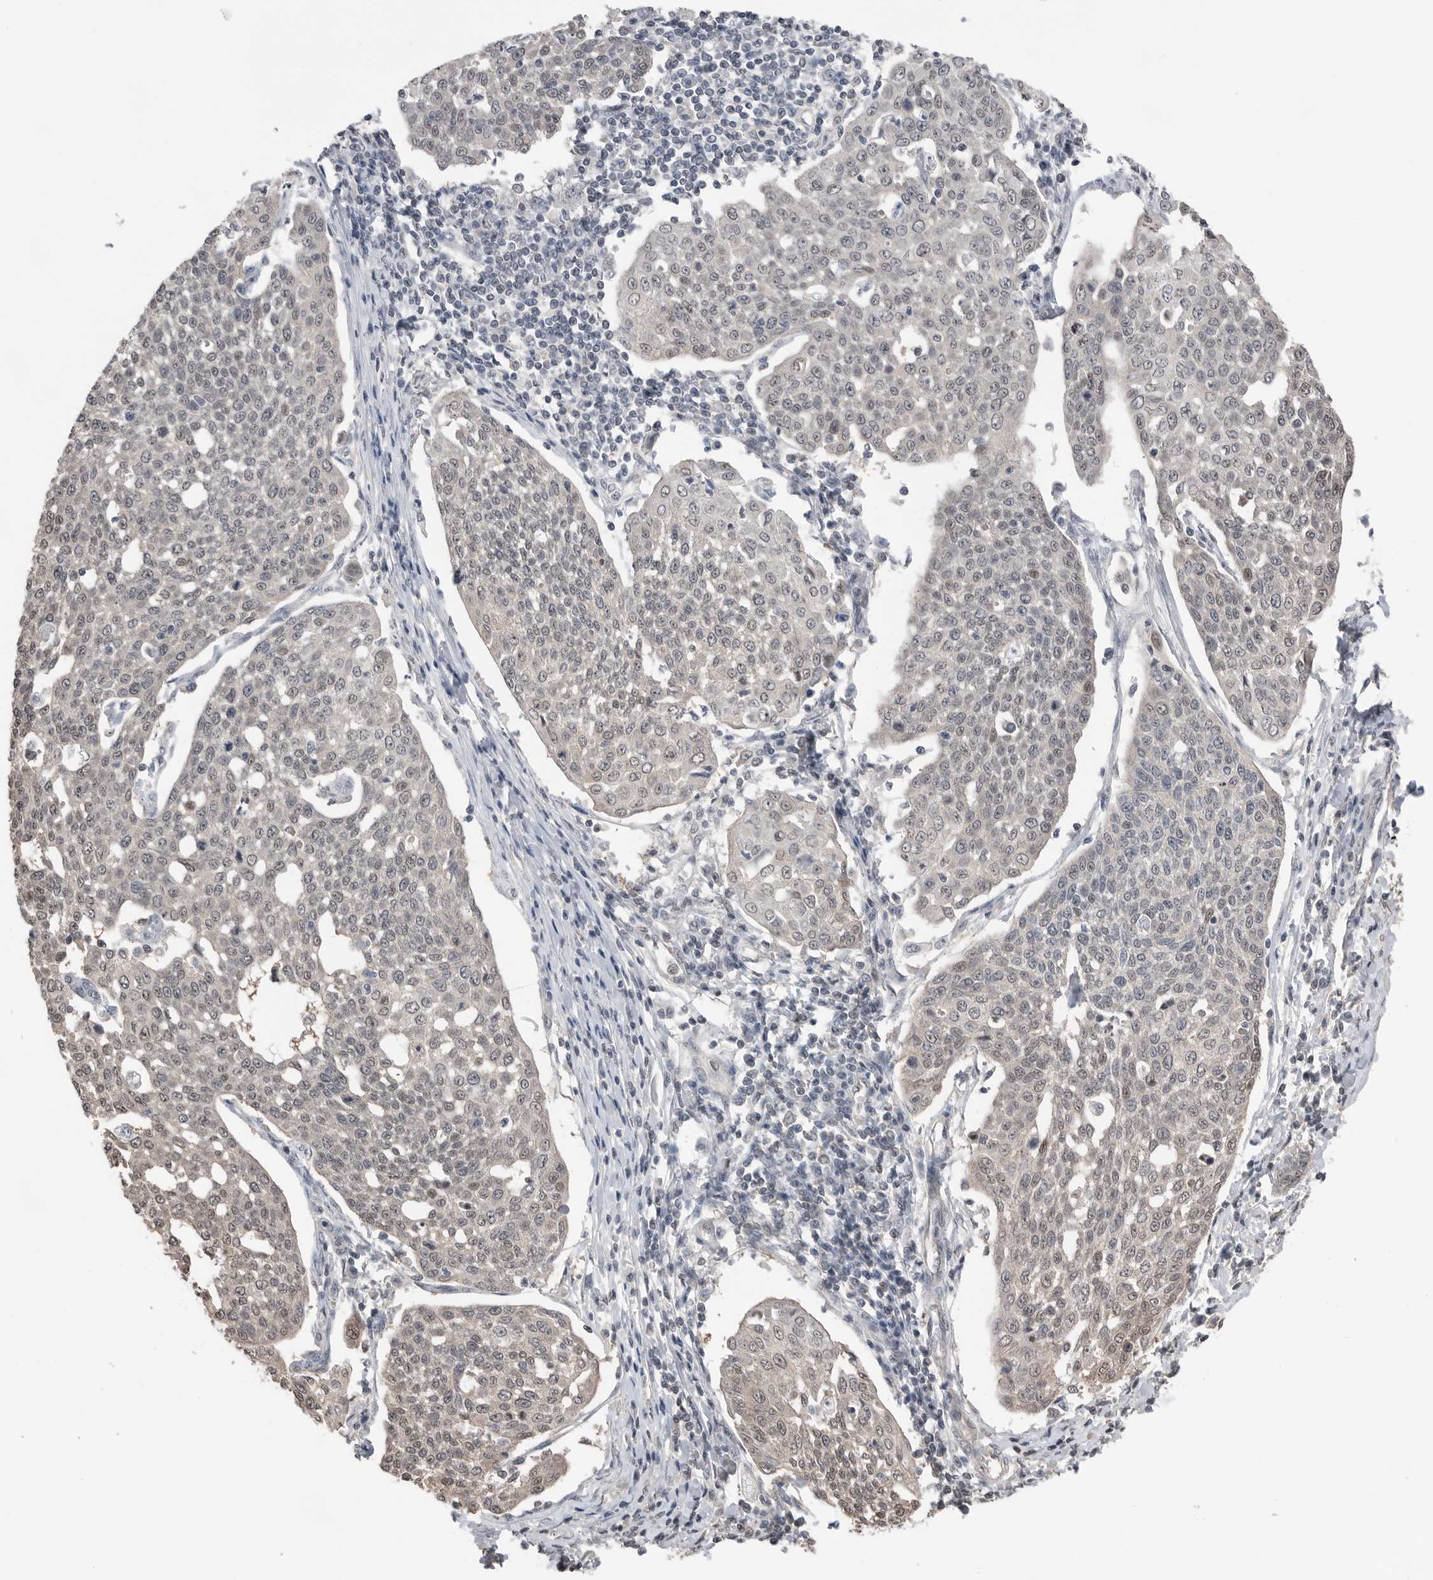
{"staining": {"intensity": "weak", "quantity": "25%-75%", "location": "nuclear"}, "tissue": "cervical cancer", "cell_type": "Tumor cells", "image_type": "cancer", "snomed": [{"axis": "morphology", "description": "Squamous cell carcinoma, NOS"}, {"axis": "topography", "description": "Cervix"}], "caption": "Immunohistochemical staining of human cervical cancer (squamous cell carcinoma) displays low levels of weak nuclear protein expression in about 25%-75% of tumor cells.", "gene": "PEAK1", "patient": {"sex": "female", "age": 34}}